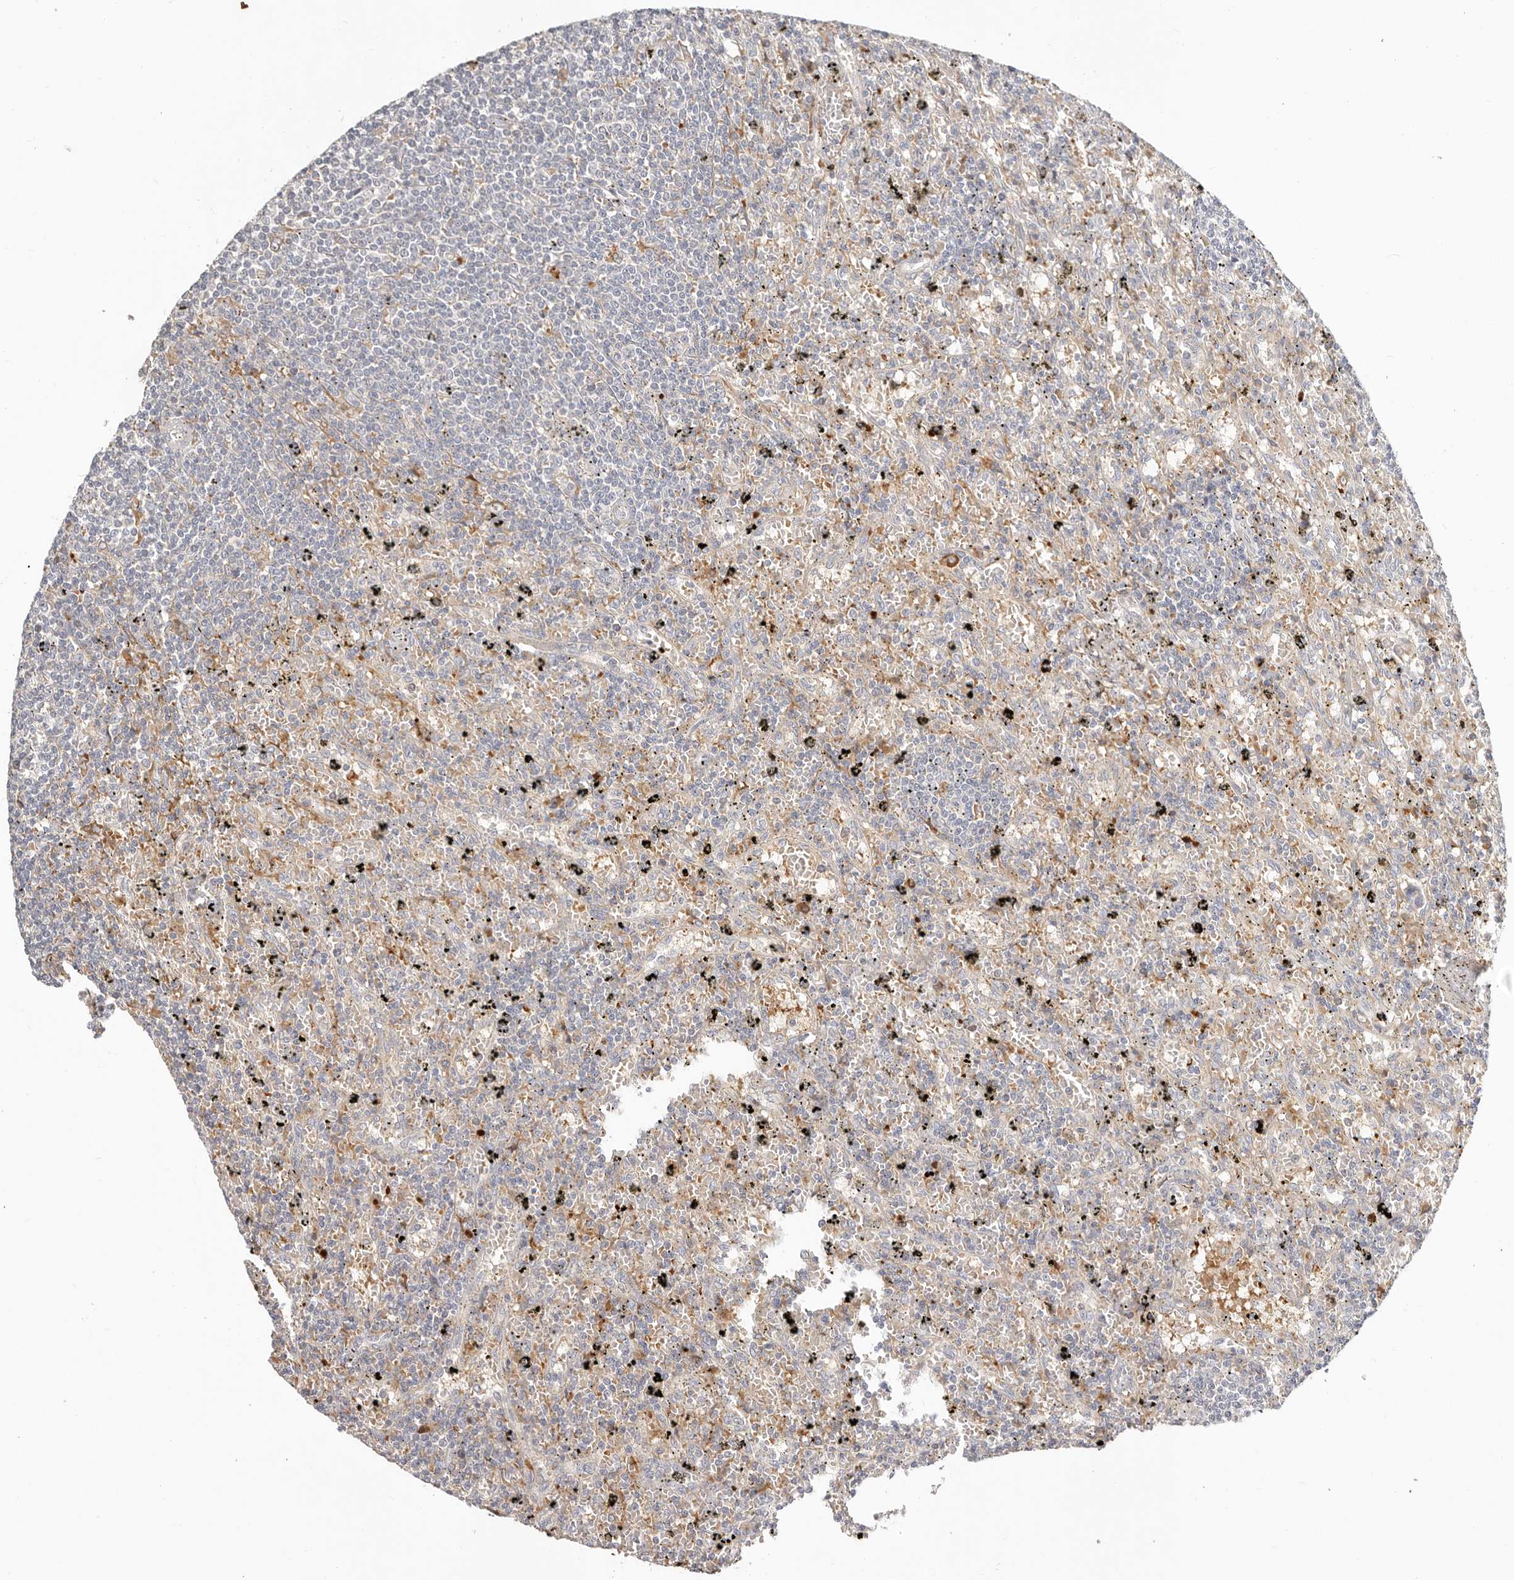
{"staining": {"intensity": "negative", "quantity": "none", "location": "none"}, "tissue": "lymphoma", "cell_type": "Tumor cells", "image_type": "cancer", "snomed": [{"axis": "morphology", "description": "Malignant lymphoma, non-Hodgkin's type, Low grade"}, {"axis": "topography", "description": "Spleen"}], "caption": "An image of human lymphoma is negative for staining in tumor cells. (IHC, brightfield microscopy, high magnification).", "gene": "MTFR2", "patient": {"sex": "male", "age": 76}}